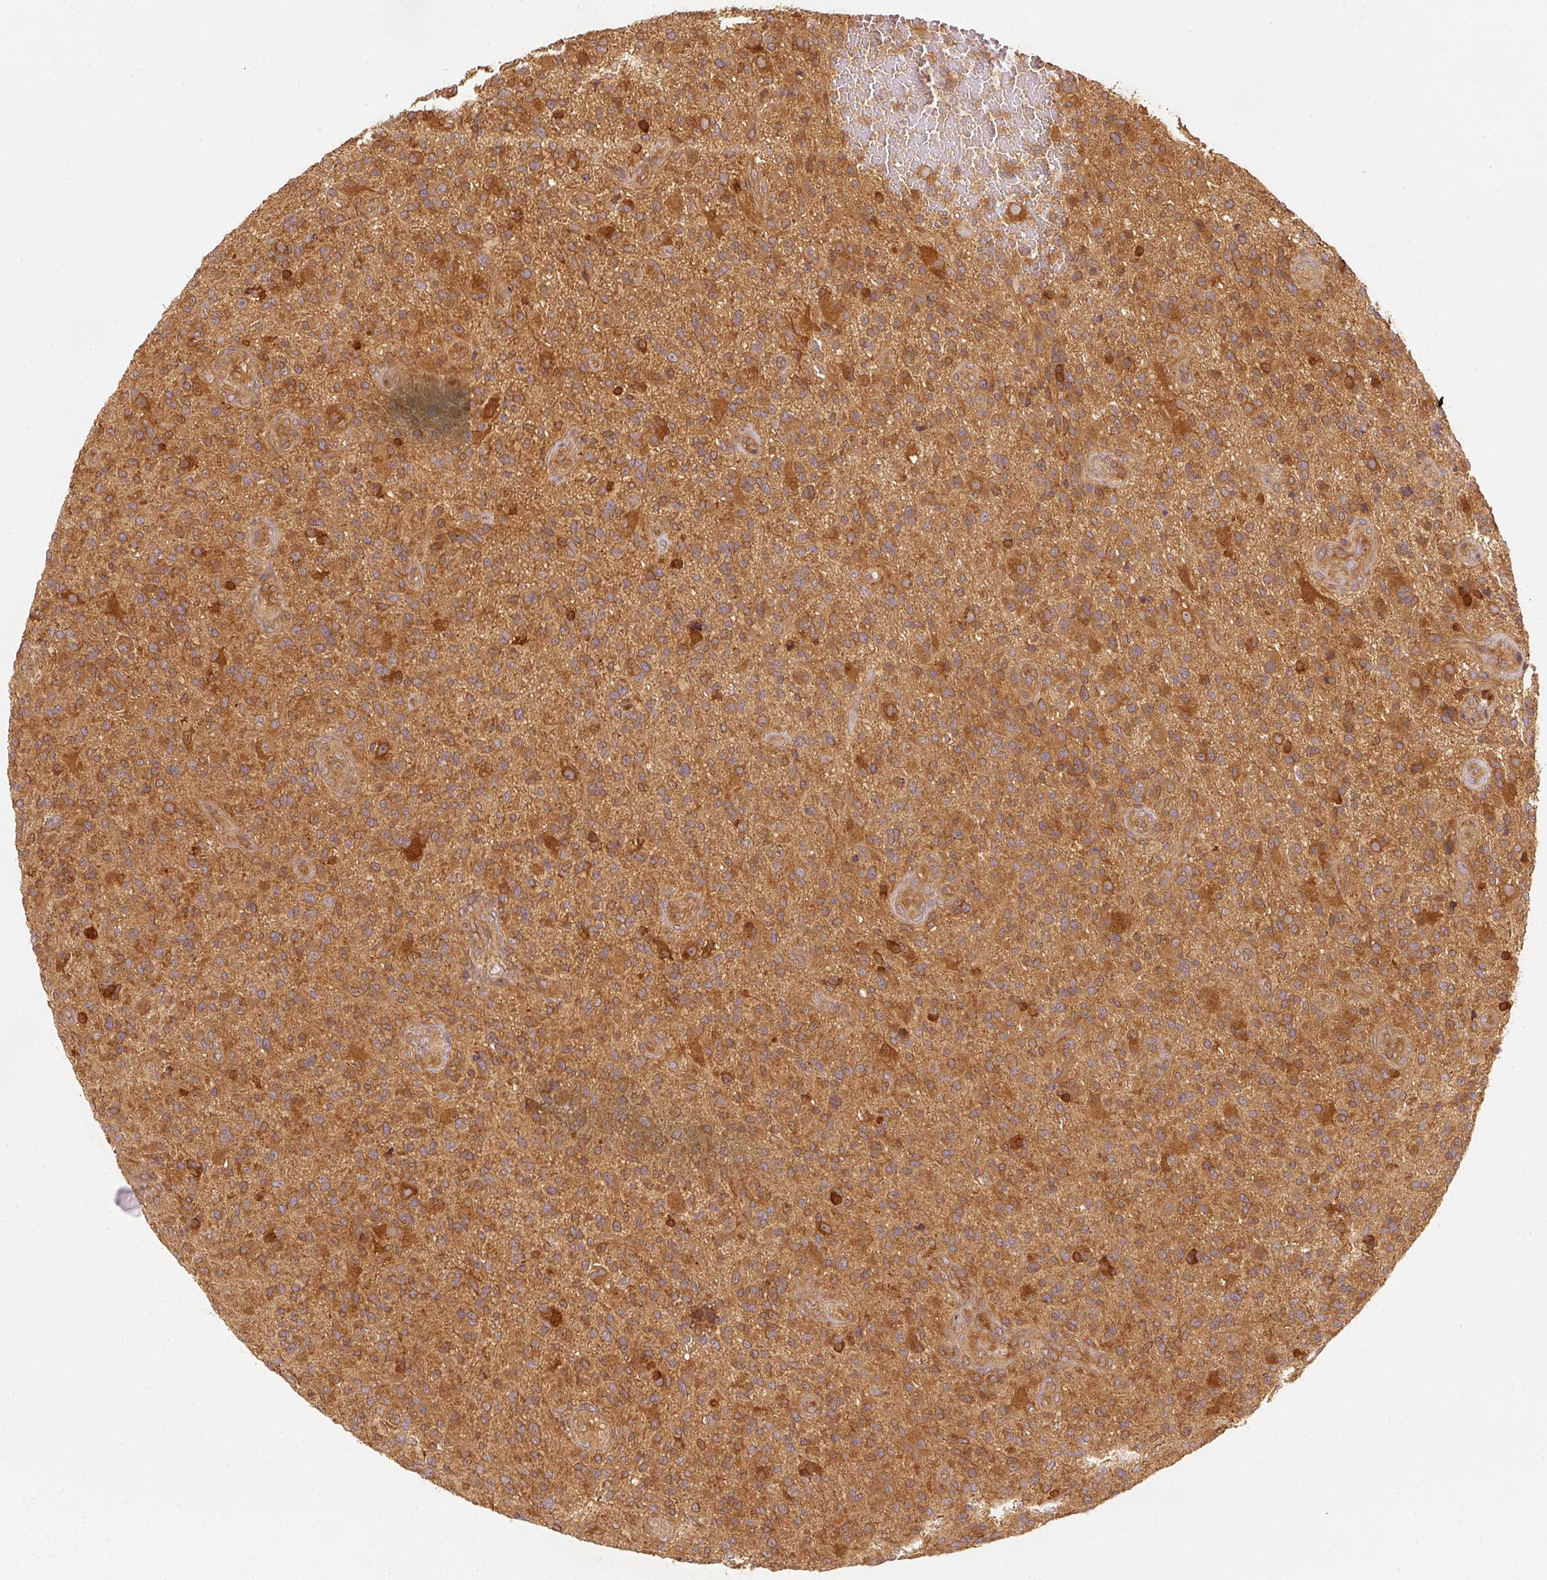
{"staining": {"intensity": "moderate", "quantity": ">75%", "location": "cytoplasmic/membranous"}, "tissue": "glioma", "cell_type": "Tumor cells", "image_type": "cancer", "snomed": [{"axis": "morphology", "description": "Glioma, malignant, High grade"}, {"axis": "topography", "description": "Brain"}], "caption": "Protein expression analysis of malignant glioma (high-grade) displays moderate cytoplasmic/membranous expression in approximately >75% of tumor cells. The staining is performed using DAB brown chromogen to label protein expression. The nuclei are counter-stained blue using hematoxylin.", "gene": "EIF3B", "patient": {"sex": "male", "age": 47}}